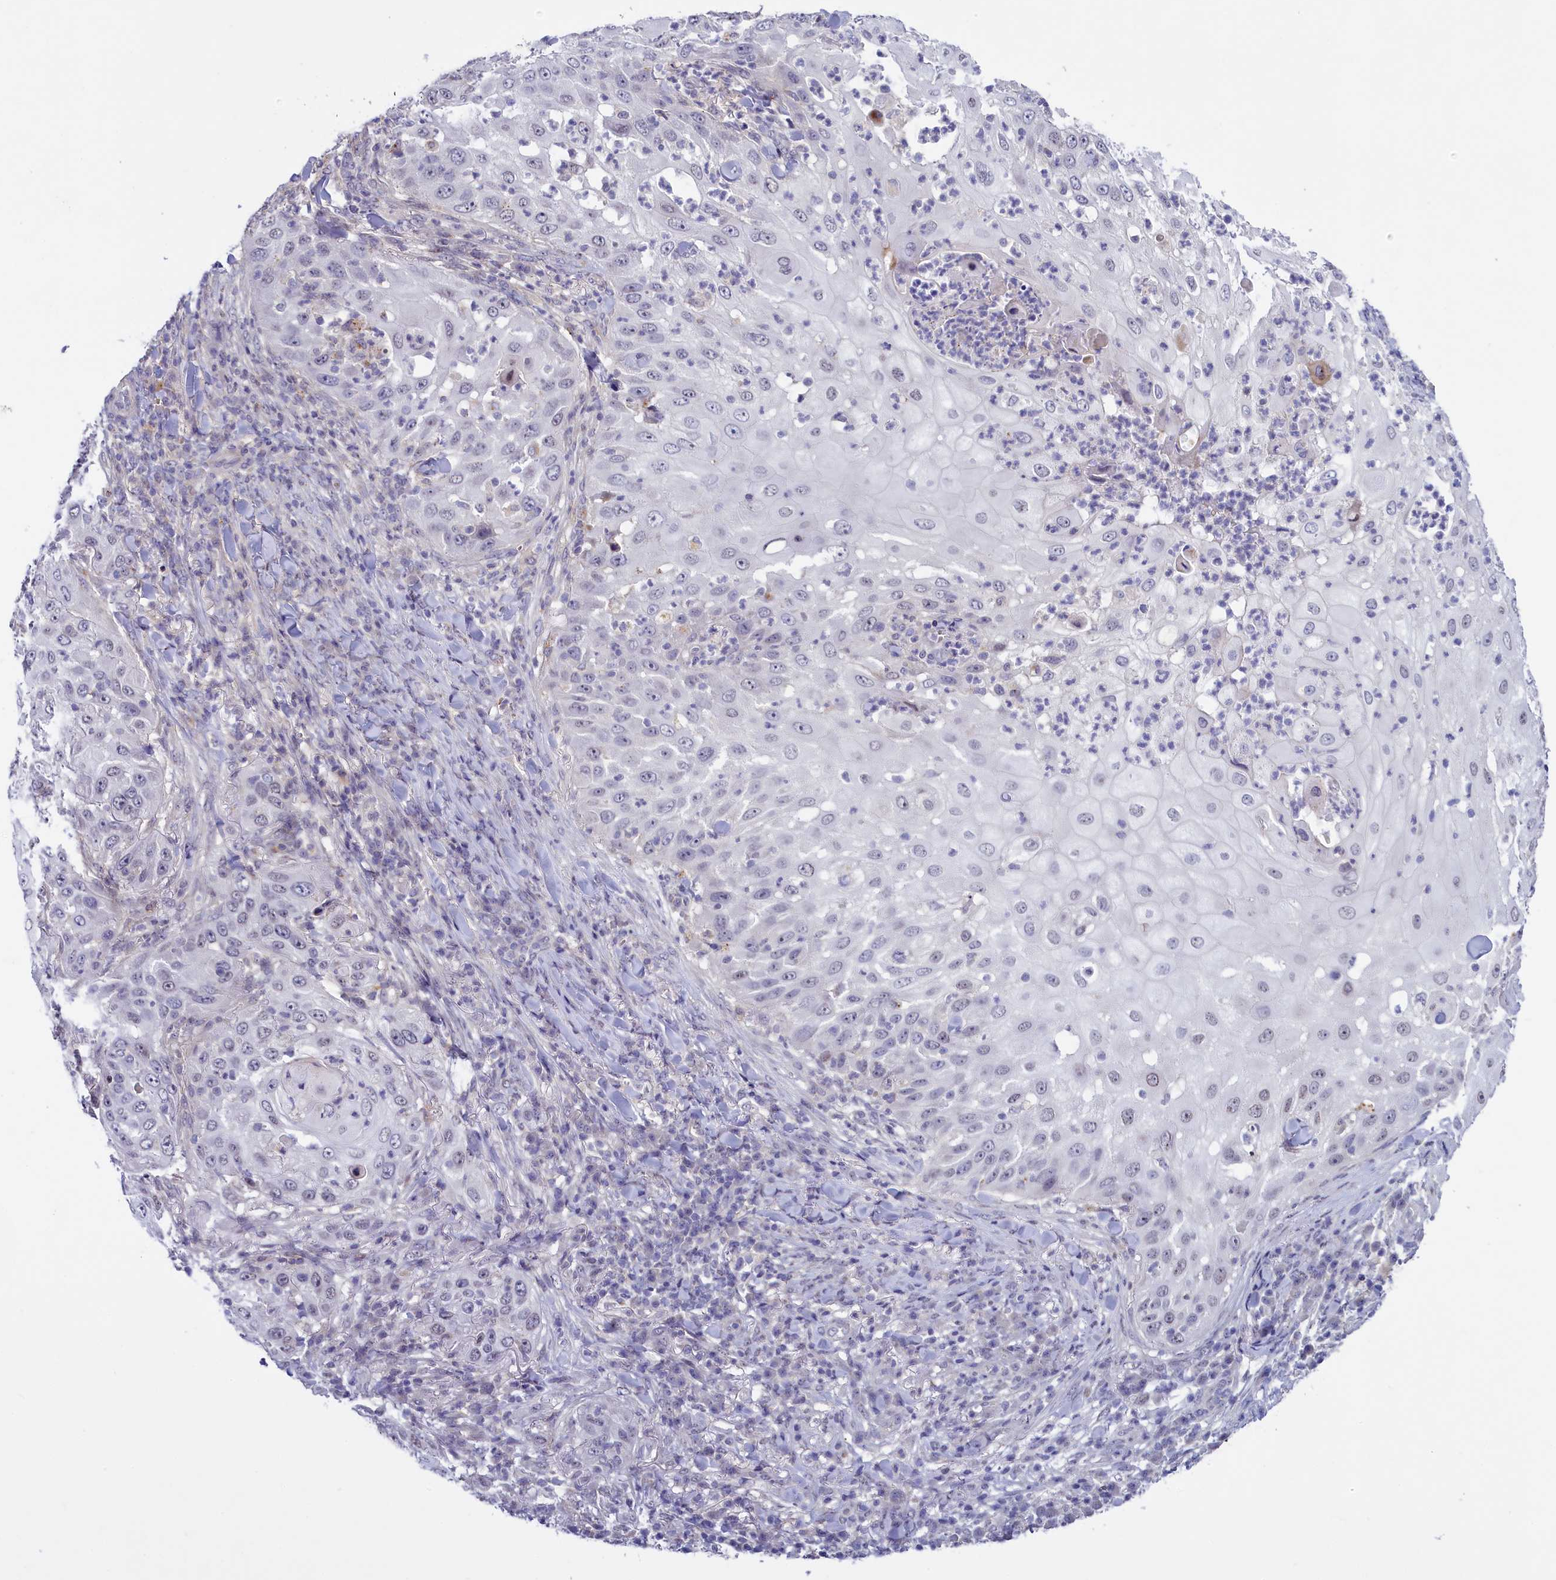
{"staining": {"intensity": "negative", "quantity": "none", "location": "none"}, "tissue": "skin cancer", "cell_type": "Tumor cells", "image_type": "cancer", "snomed": [{"axis": "morphology", "description": "Squamous cell carcinoma, NOS"}, {"axis": "topography", "description": "Skin"}], "caption": "Human skin cancer stained for a protein using immunohistochemistry displays no staining in tumor cells.", "gene": "HYKK", "patient": {"sex": "female", "age": 44}}